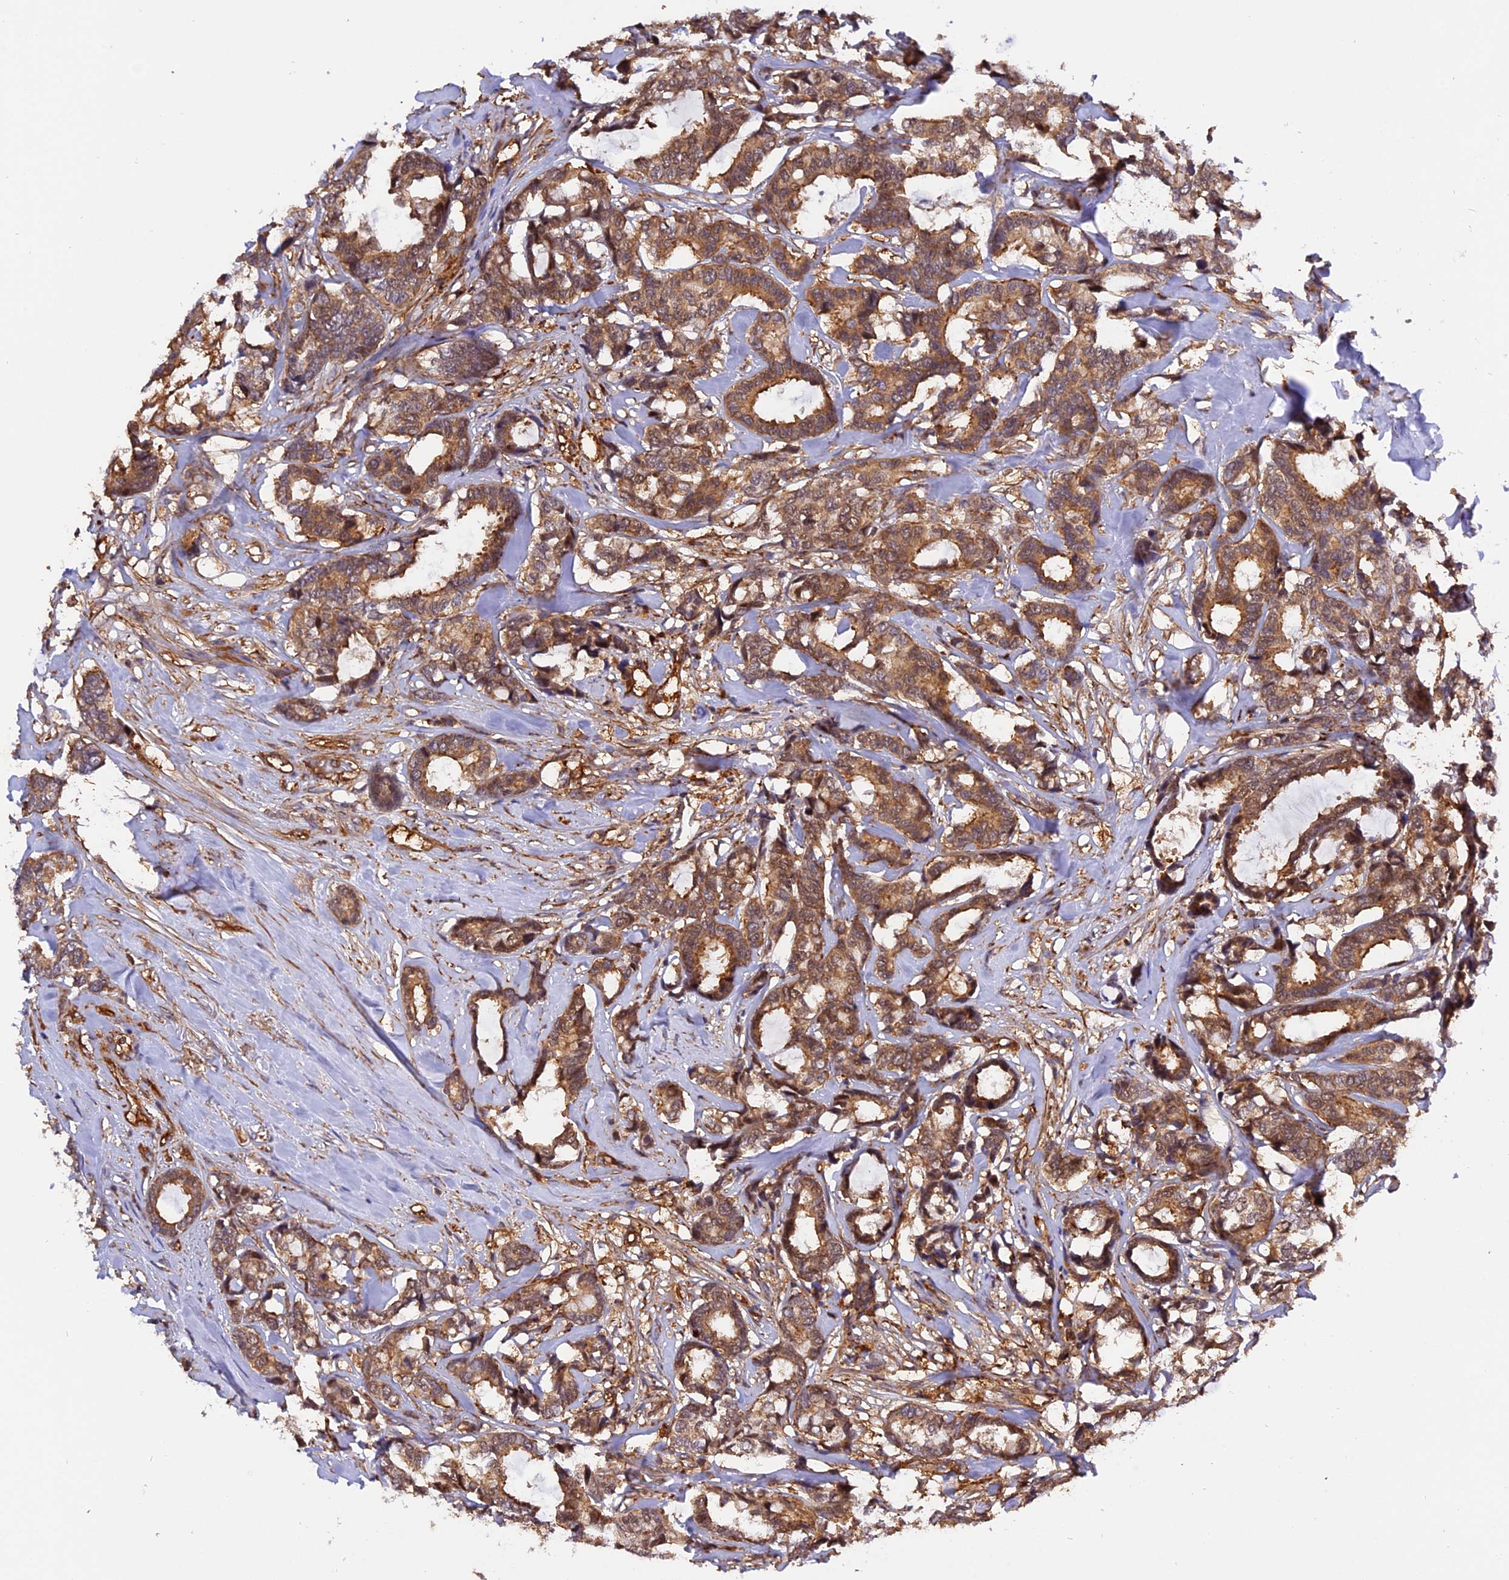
{"staining": {"intensity": "moderate", "quantity": ">75%", "location": "cytoplasmic/membranous"}, "tissue": "breast cancer", "cell_type": "Tumor cells", "image_type": "cancer", "snomed": [{"axis": "morphology", "description": "Duct carcinoma"}, {"axis": "topography", "description": "Breast"}], "caption": "About >75% of tumor cells in breast cancer (invasive ductal carcinoma) demonstrate moderate cytoplasmic/membranous protein expression as visualized by brown immunohistochemical staining.", "gene": "C5orf22", "patient": {"sex": "female", "age": 87}}